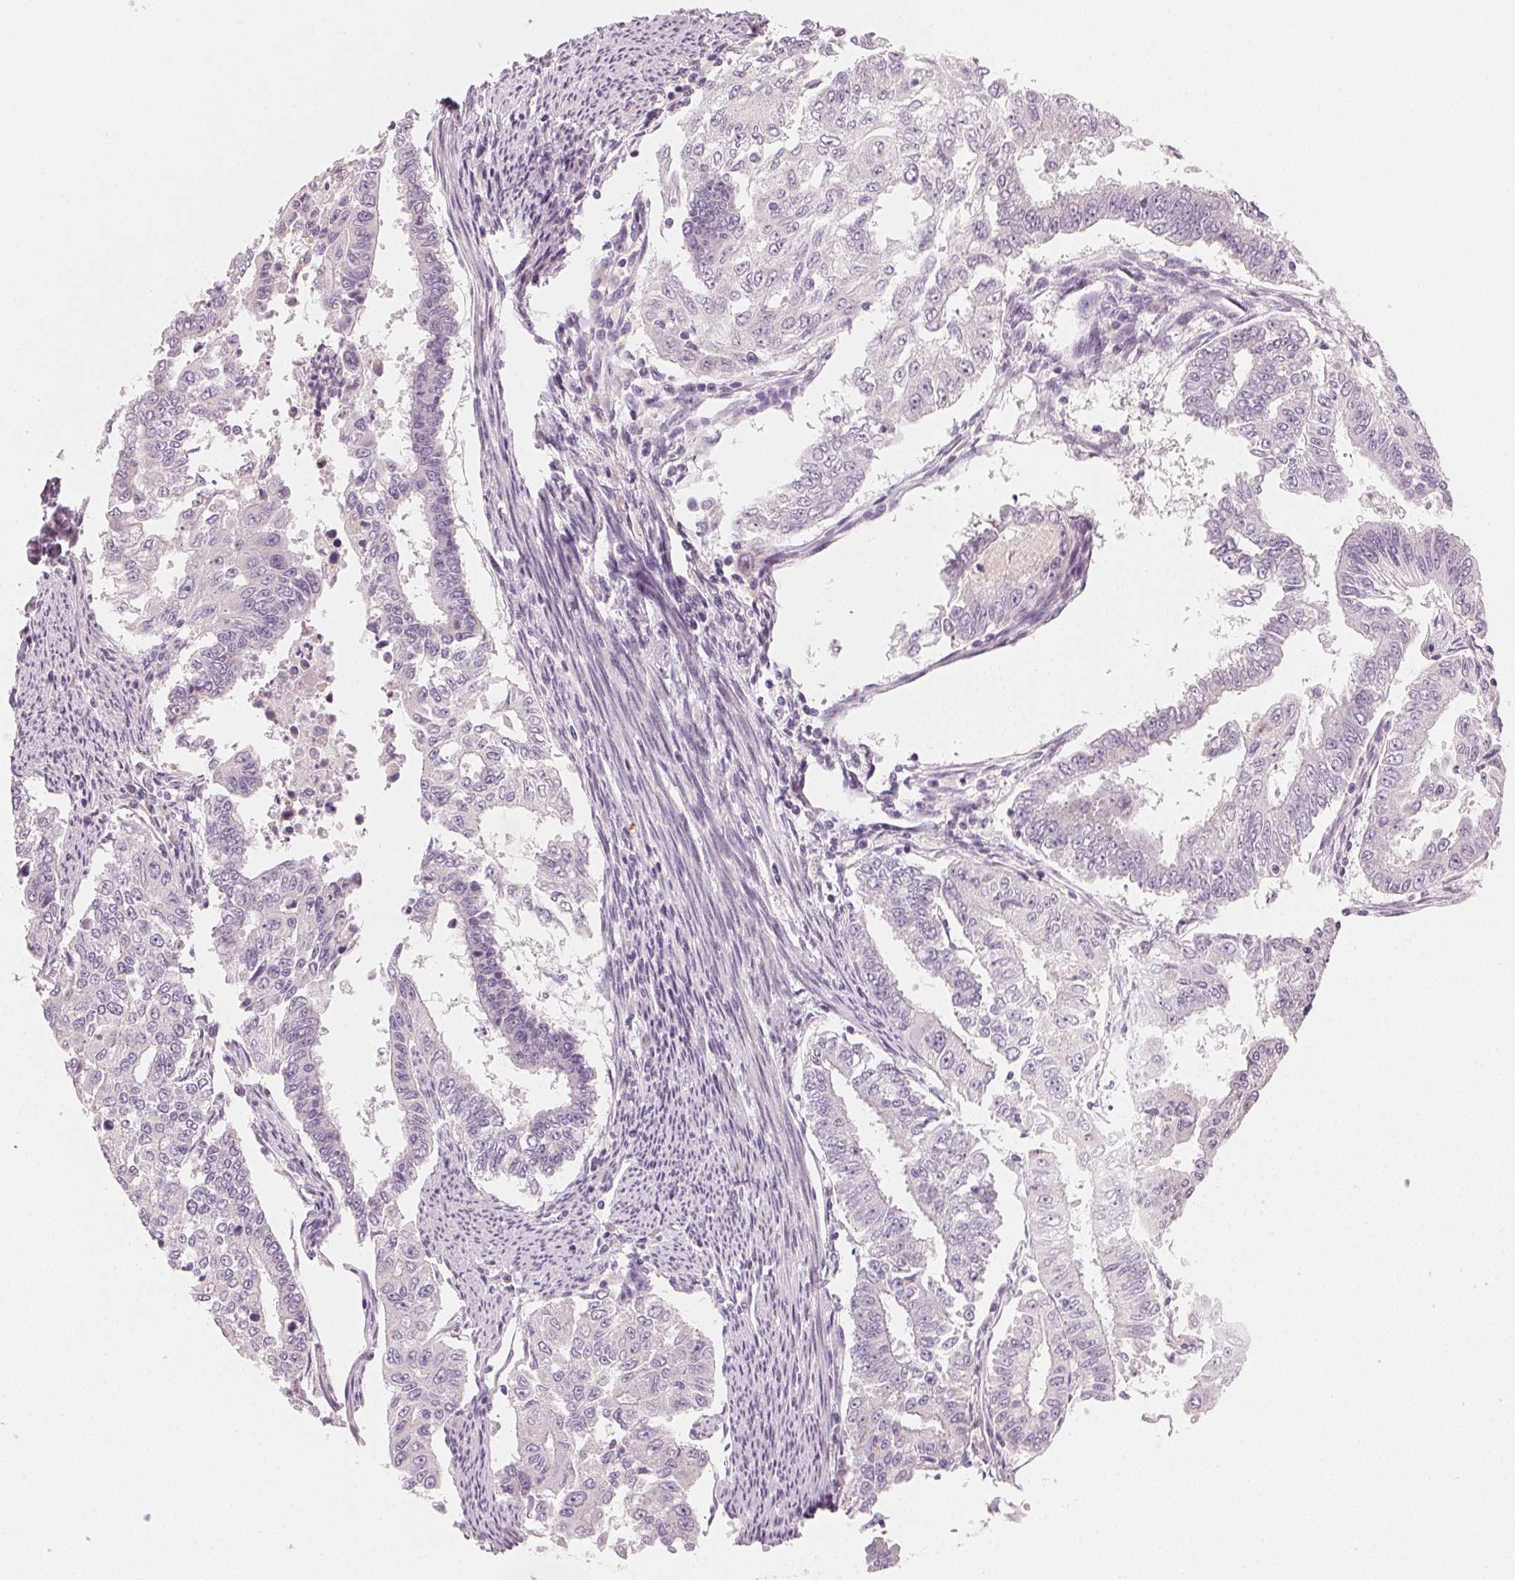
{"staining": {"intensity": "negative", "quantity": "none", "location": "none"}, "tissue": "endometrial cancer", "cell_type": "Tumor cells", "image_type": "cancer", "snomed": [{"axis": "morphology", "description": "Adenocarcinoma, NOS"}, {"axis": "topography", "description": "Uterus"}], "caption": "This is an immunohistochemistry (IHC) image of endometrial cancer. There is no expression in tumor cells.", "gene": "MYBL1", "patient": {"sex": "female", "age": 59}}